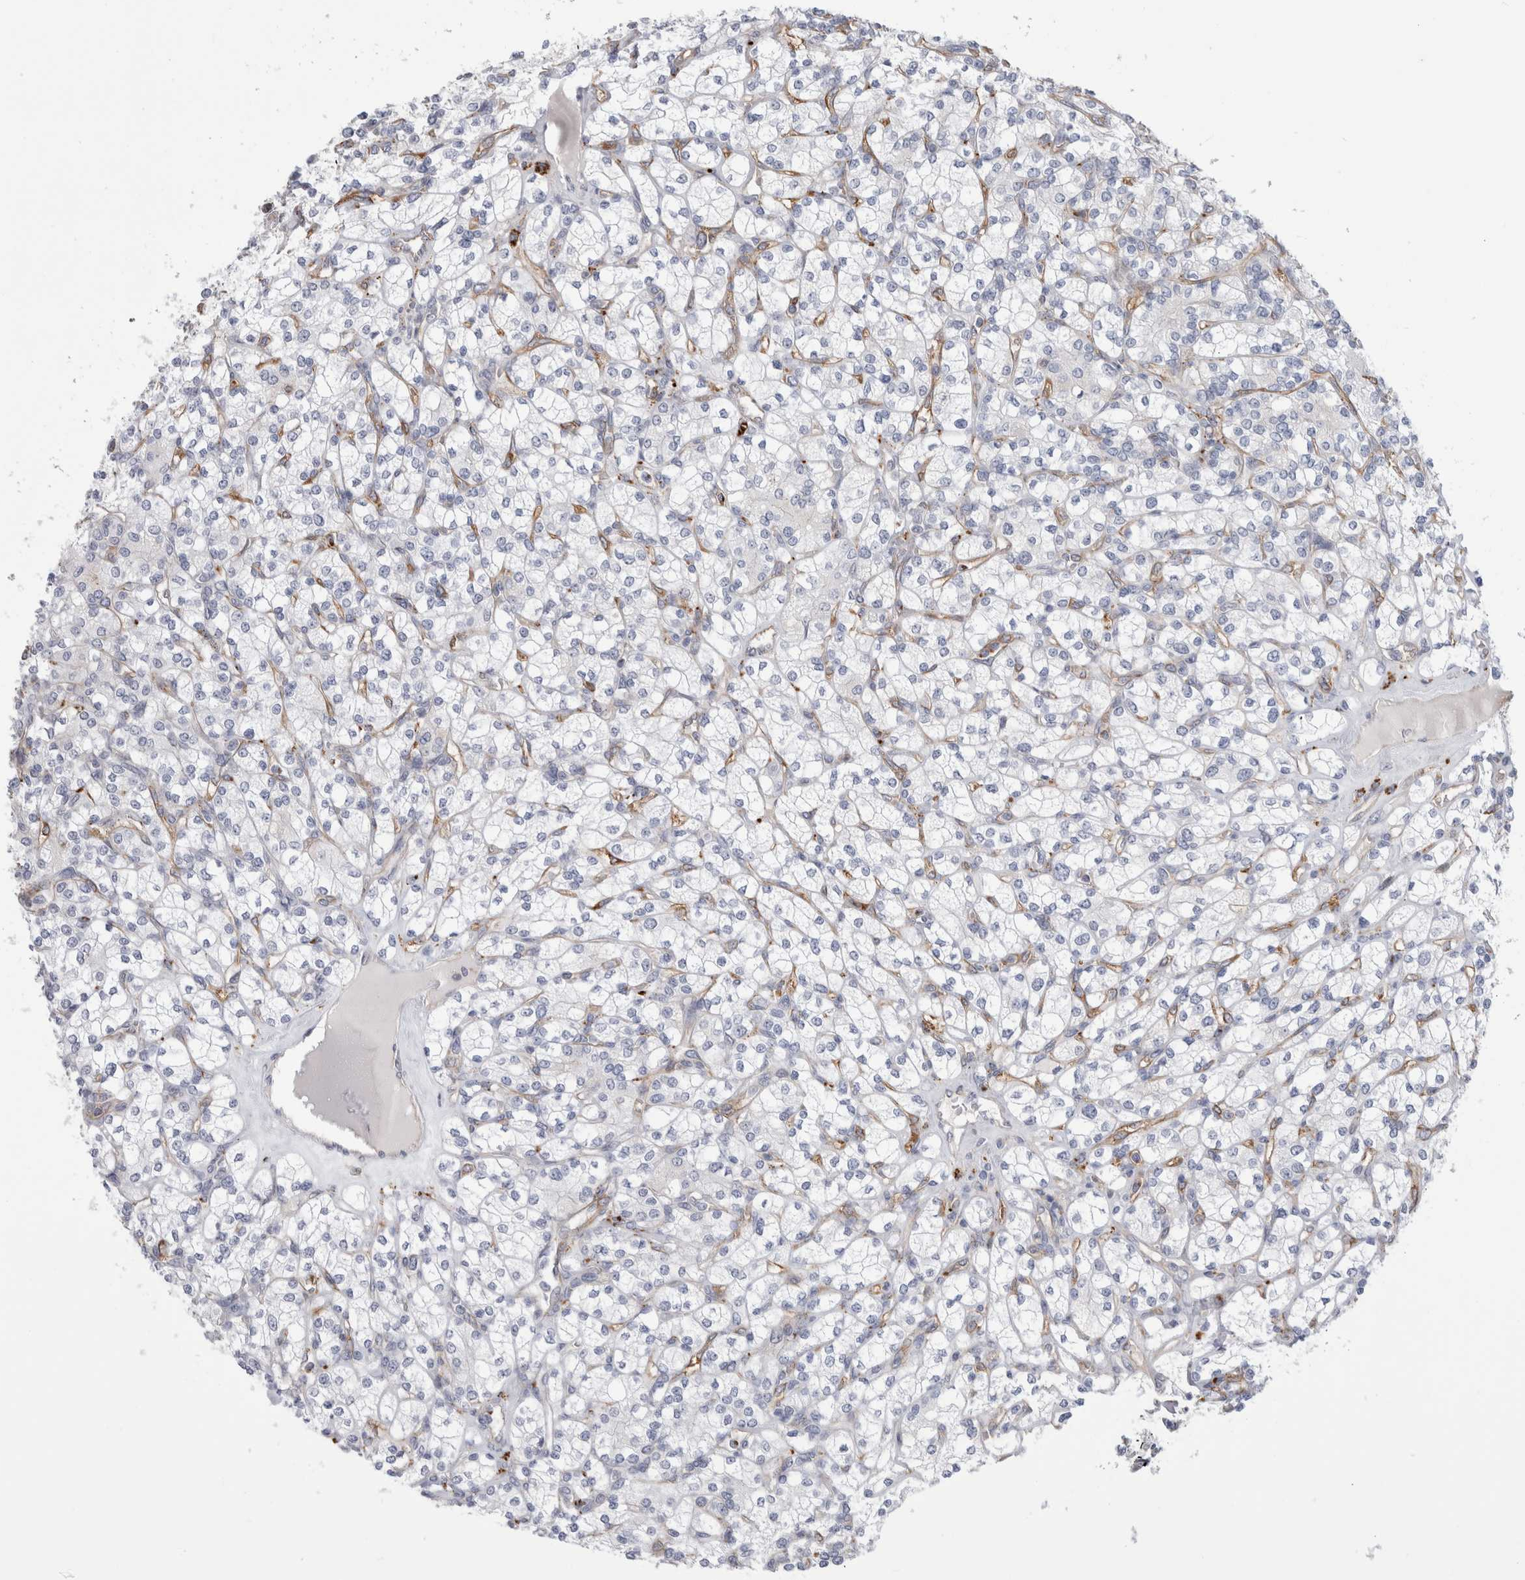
{"staining": {"intensity": "negative", "quantity": "none", "location": "none"}, "tissue": "renal cancer", "cell_type": "Tumor cells", "image_type": "cancer", "snomed": [{"axis": "morphology", "description": "Adenocarcinoma, NOS"}, {"axis": "topography", "description": "Kidney"}], "caption": "DAB (3,3'-diaminobenzidine) immunohistochemical staining of human renal adenocarcinoma demonstrates no significant staining in tumor cells. (DAB (3,3'-diaminobenzidine) immunohistochemistry visualized using brightfield microscopy, high magnification).", "gene": "ANKMY1", "patient": {"sex": "male", "age": 77}}